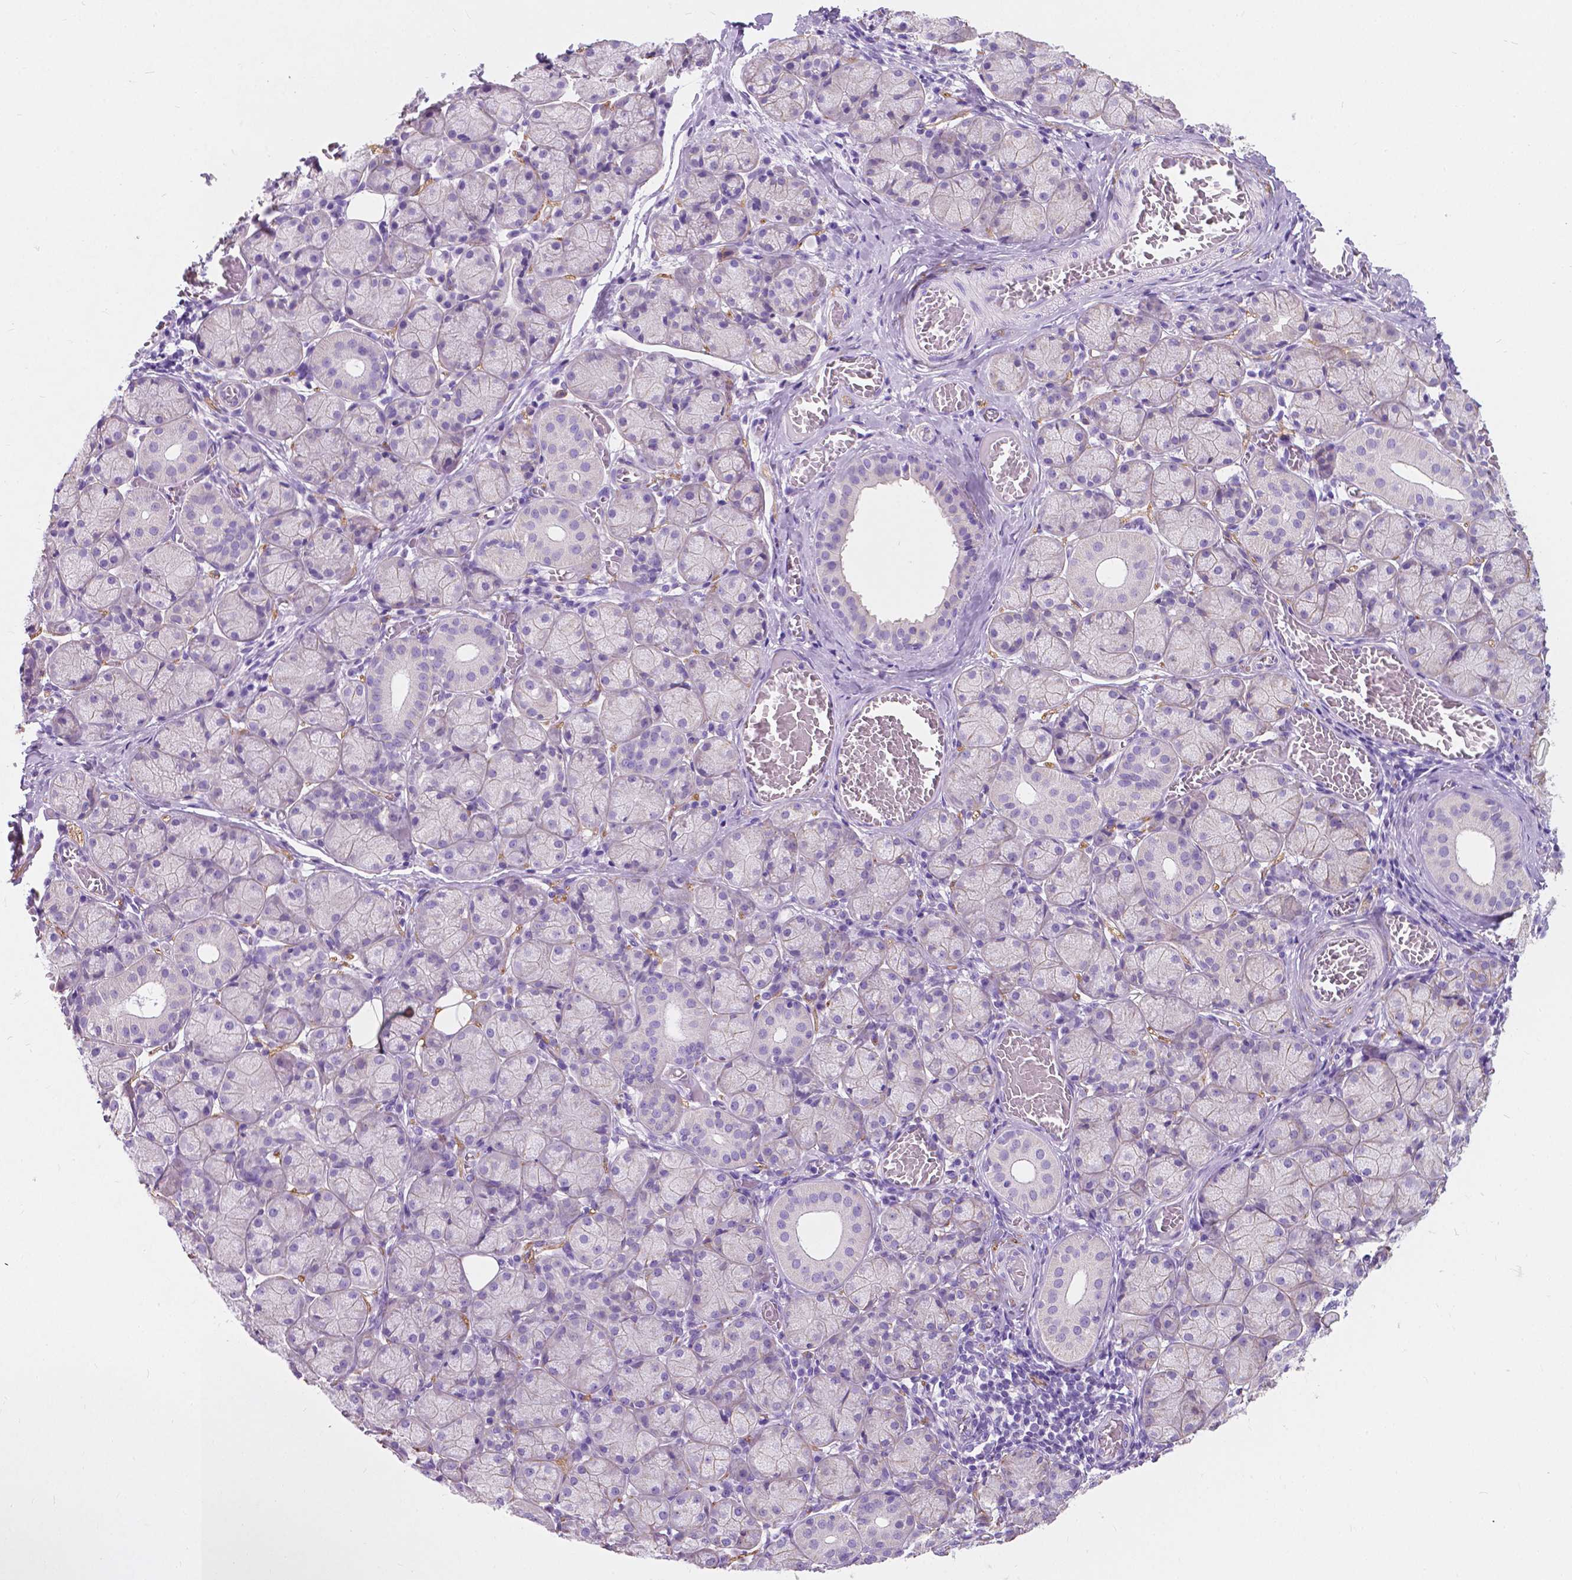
{"staining": {"intensity": "negative", "quantity": "none", "location": "none"}, "tissue": "salivary gland", "cell_type": "Glandular cells", "image_type": "normal", "snomed": [{"axis": "morphology", "description": "Normal tissue, NOS"}, {"axis": "topography", "description": "Salivary gland"}, {"axis": "topography", "description": "Peripheral nerve tissue"}], "caption": "An IHC photomicrograph of normal salivary gland is shown. There is no staining in glandular cells of salivary gland. The staining is performed using DAB (3,3'-diaminobenzidine) brown chromogen with nuclei counter-stained in using hematoxylin.", "gene": "GNAO1", "patient": {"sex": "female", "age": 24}}